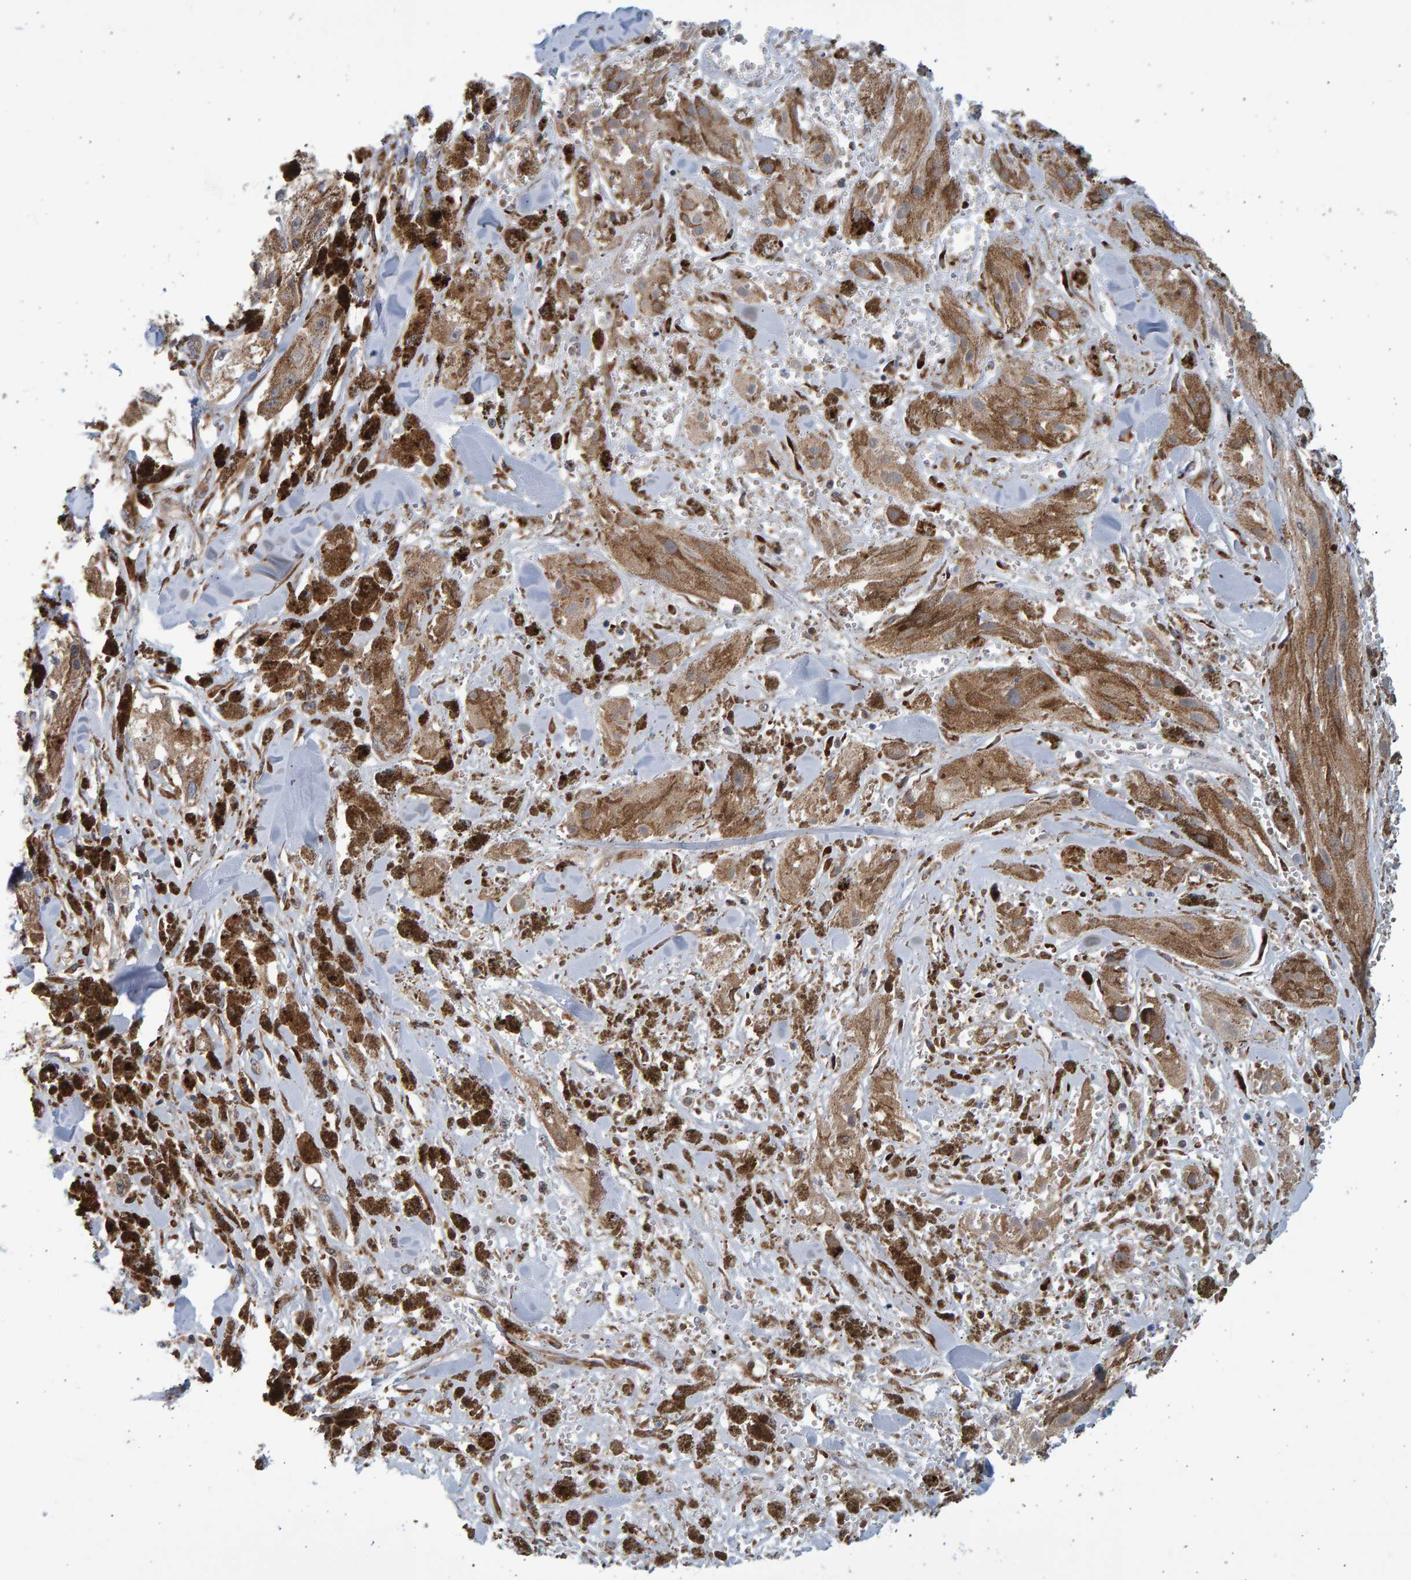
{"staining": {"intensity": "moderate", "quantity": ">75%", "location": "cytoplasmic/membranous"}, "tissue": "melanoma", "cell_type": "Tumor cells", "image_type": "cancer", "snomed": [{"axis": "morphology", "description": "Malignant melanoma, NOS"}, {"axis": "topography", "description": "Skin"}], "caption": "An image of malignant melanoma stained for a protein exhibits moderate cytoplasmic/membranous brown staining in tumor cells.", "gene": "LRBA", "patient": {"sex": "male", "age": 88}}